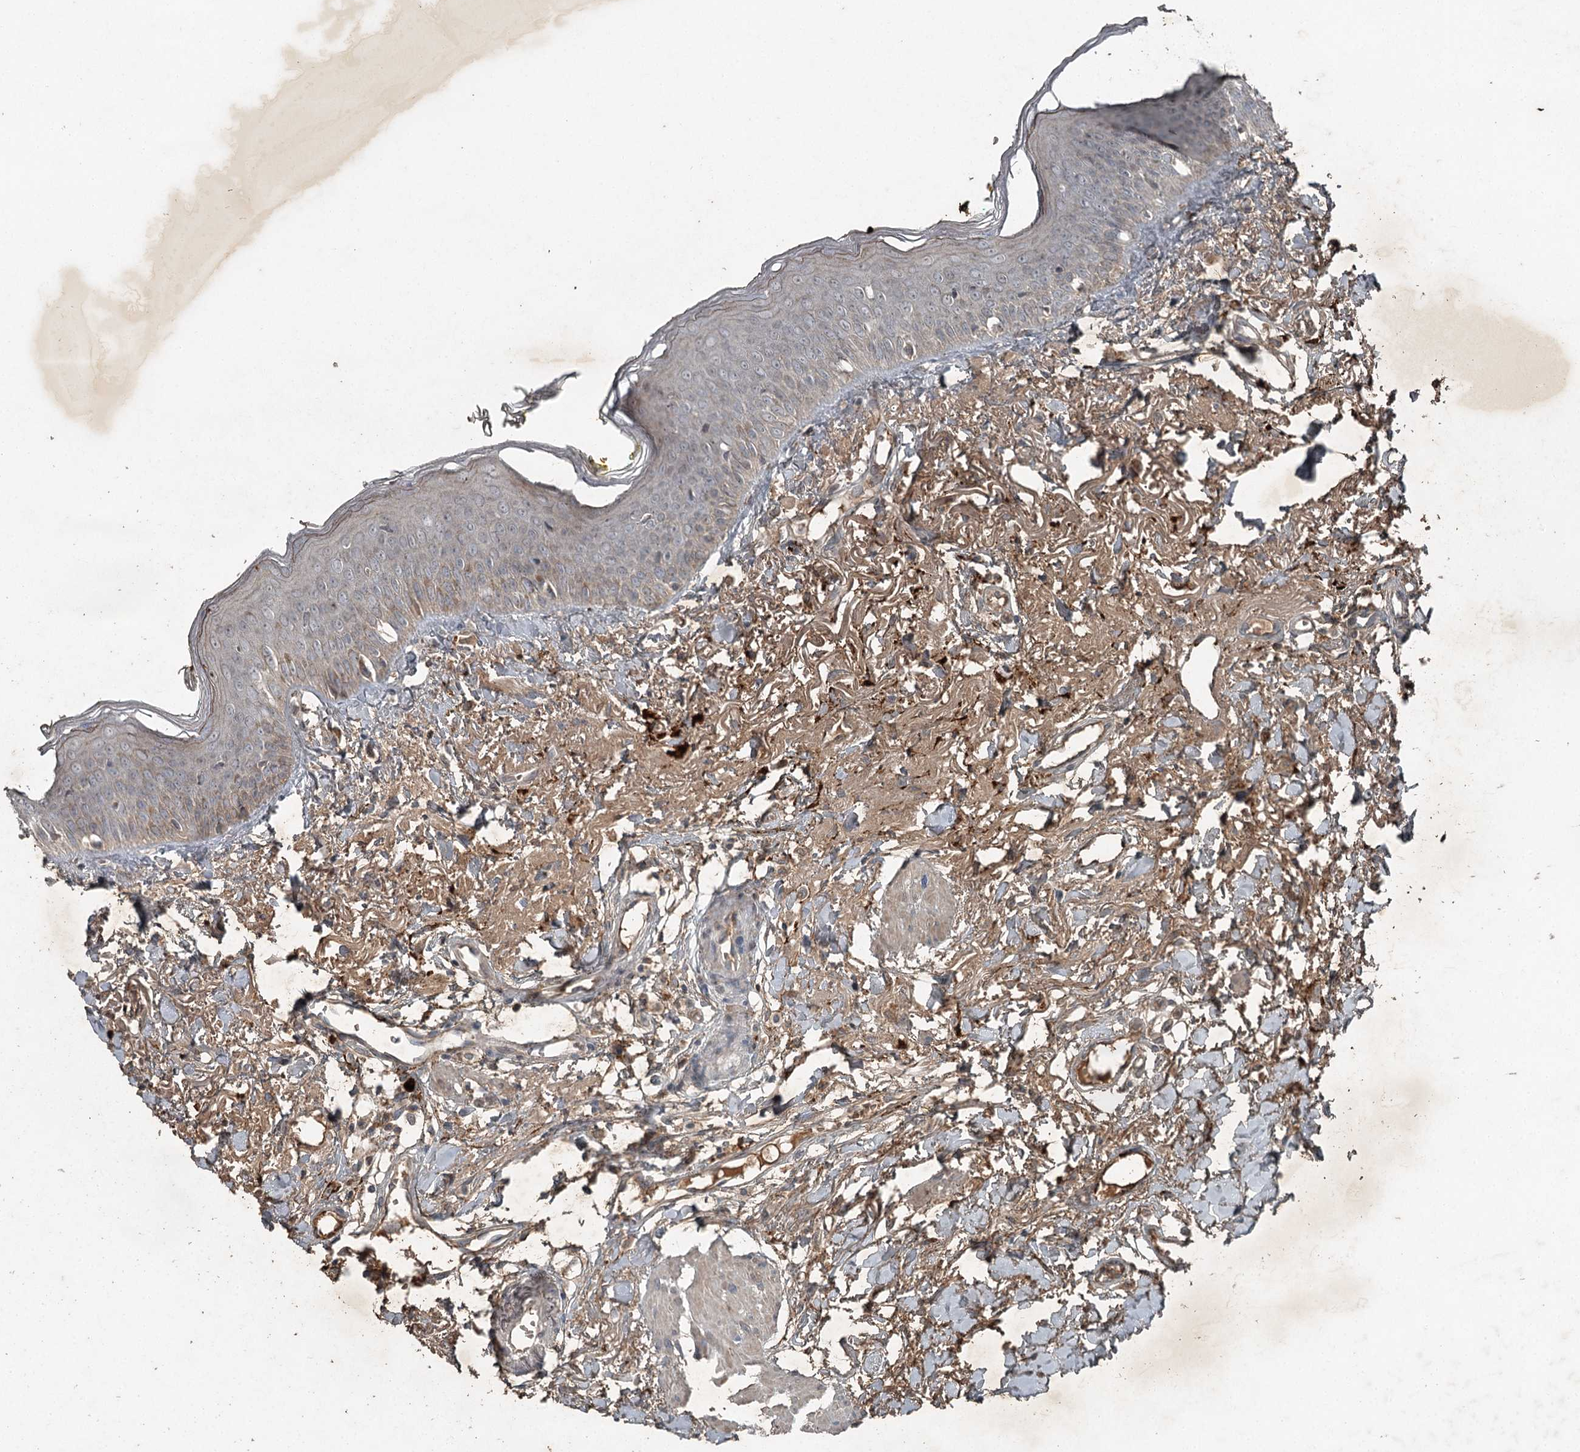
{"staining": {"intensity": "moderate", "quantity": "25%-75%", "location": "cytoplasmic/membranous"}, "tissue": "oral mucosa", "cell_type": "Squamous epithelial cells", "image_type": "normal", "snomed": [{"axis": "morphology", "description": "Normal tissue, NOS"}, {"axis": "topography", "description": "Oral tissue"}], "caption": "Human oral mucosa stained for a protein (brown) exhibits moderate cytoplasmic/membranous positive positivity in approximately 25%-75% of squamous epithelial cells.", "gene": "SLC39A8", "patient": {"sex": "female", "age": 70}}